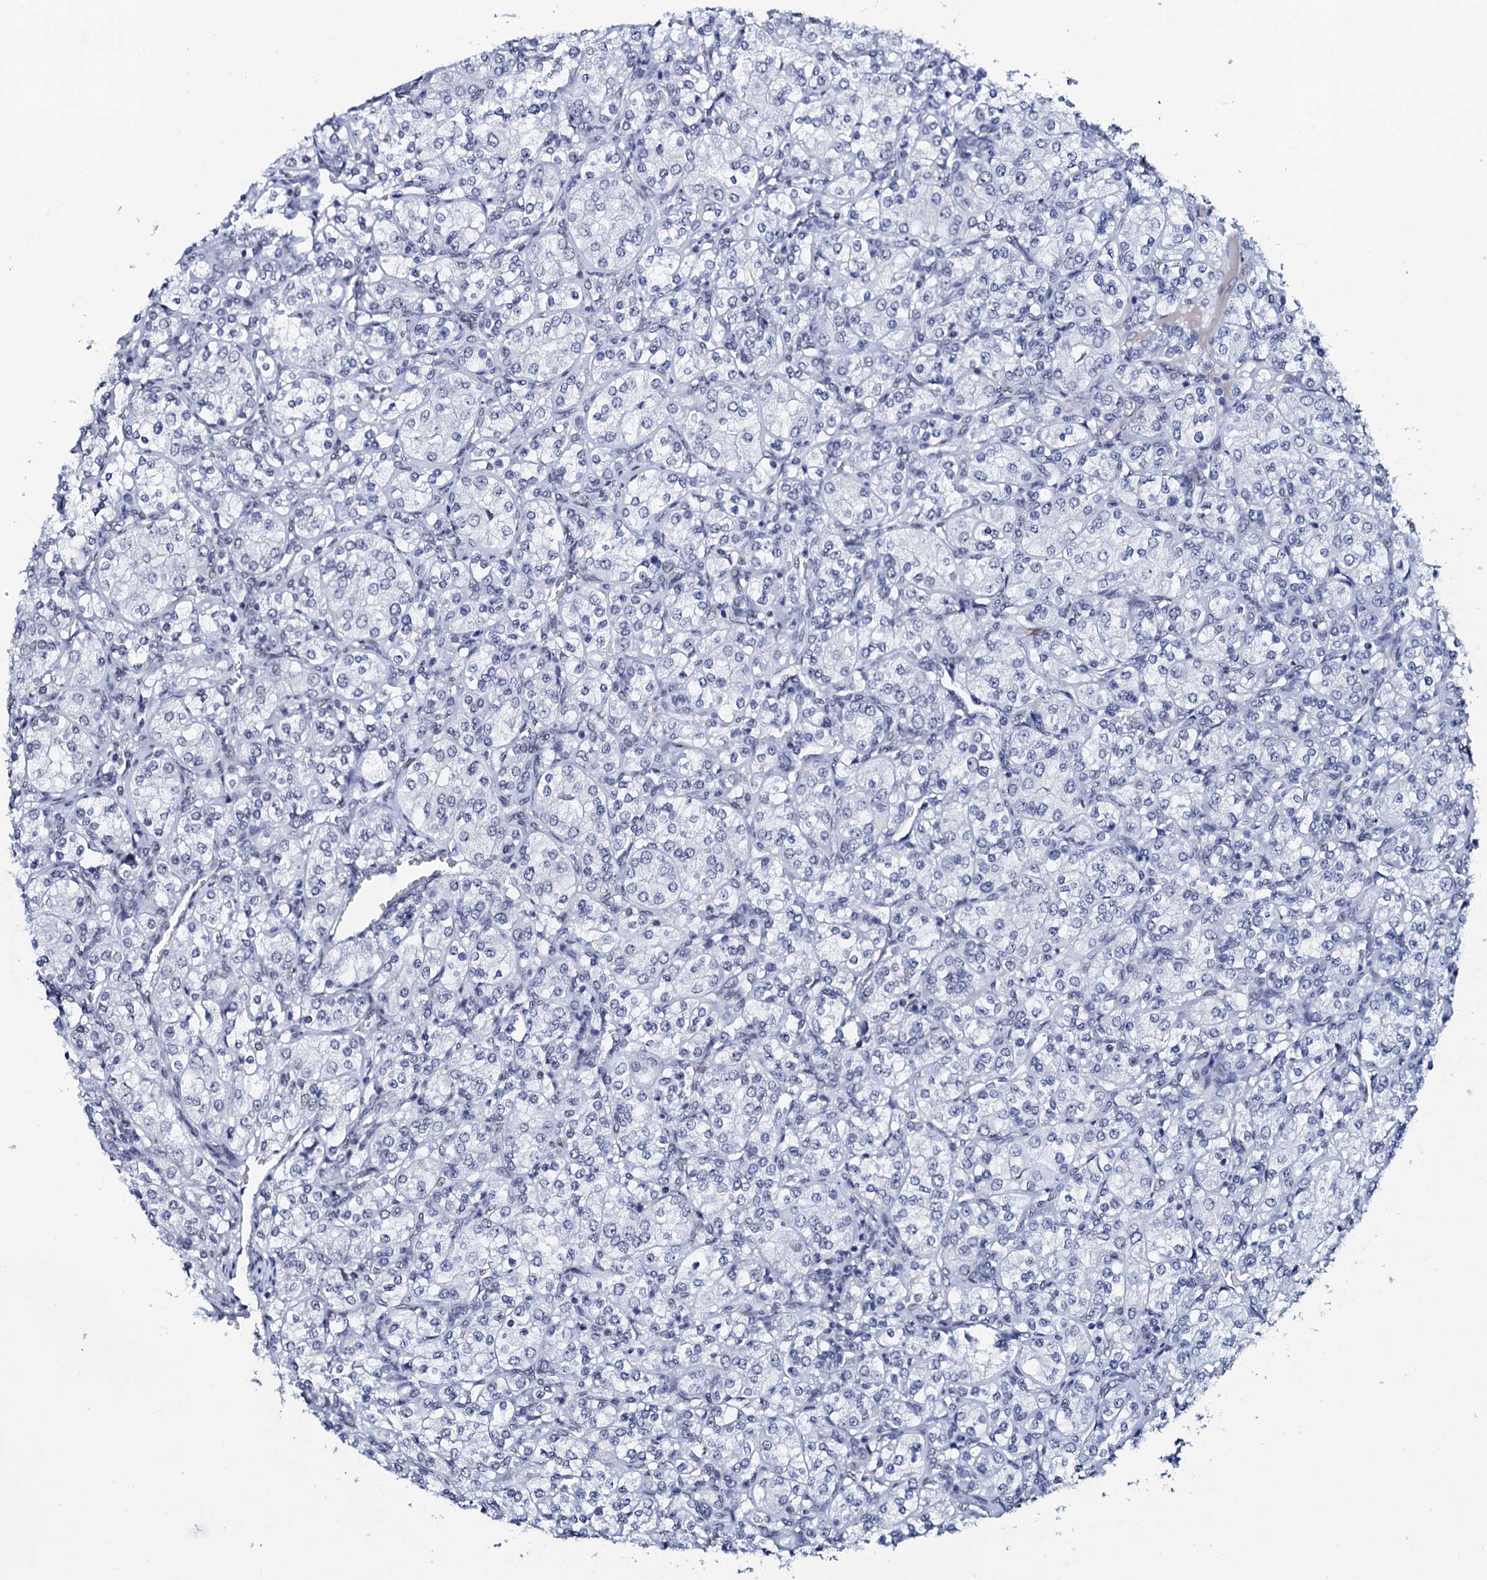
{"staining": {"intensity": "negative", "quantity": "none", "location": "none"}, "tissue": "renal cancer", "cell_type": "Tumor cells", "image_type": "cancer", "snomed": [{"axis": "morphology", "description": "Adenocarcinoma, NOS"}, {"axis": "topography", "description": "Kidney"}], "caption": "IHC micrograph of neoplastic tissue: human renal cancer stained with DAB (3,3'-diaminobenzidine) shows no significant protein expression in tumor cells. Brightfield microscopy of IHC stained with DAB (3,3'-diaminobenzidine) (brown) and hematoxylin (blue), captured at high magnification.", "gene": "SPATA19", "patient": {"sex": "male", "age": 77}}